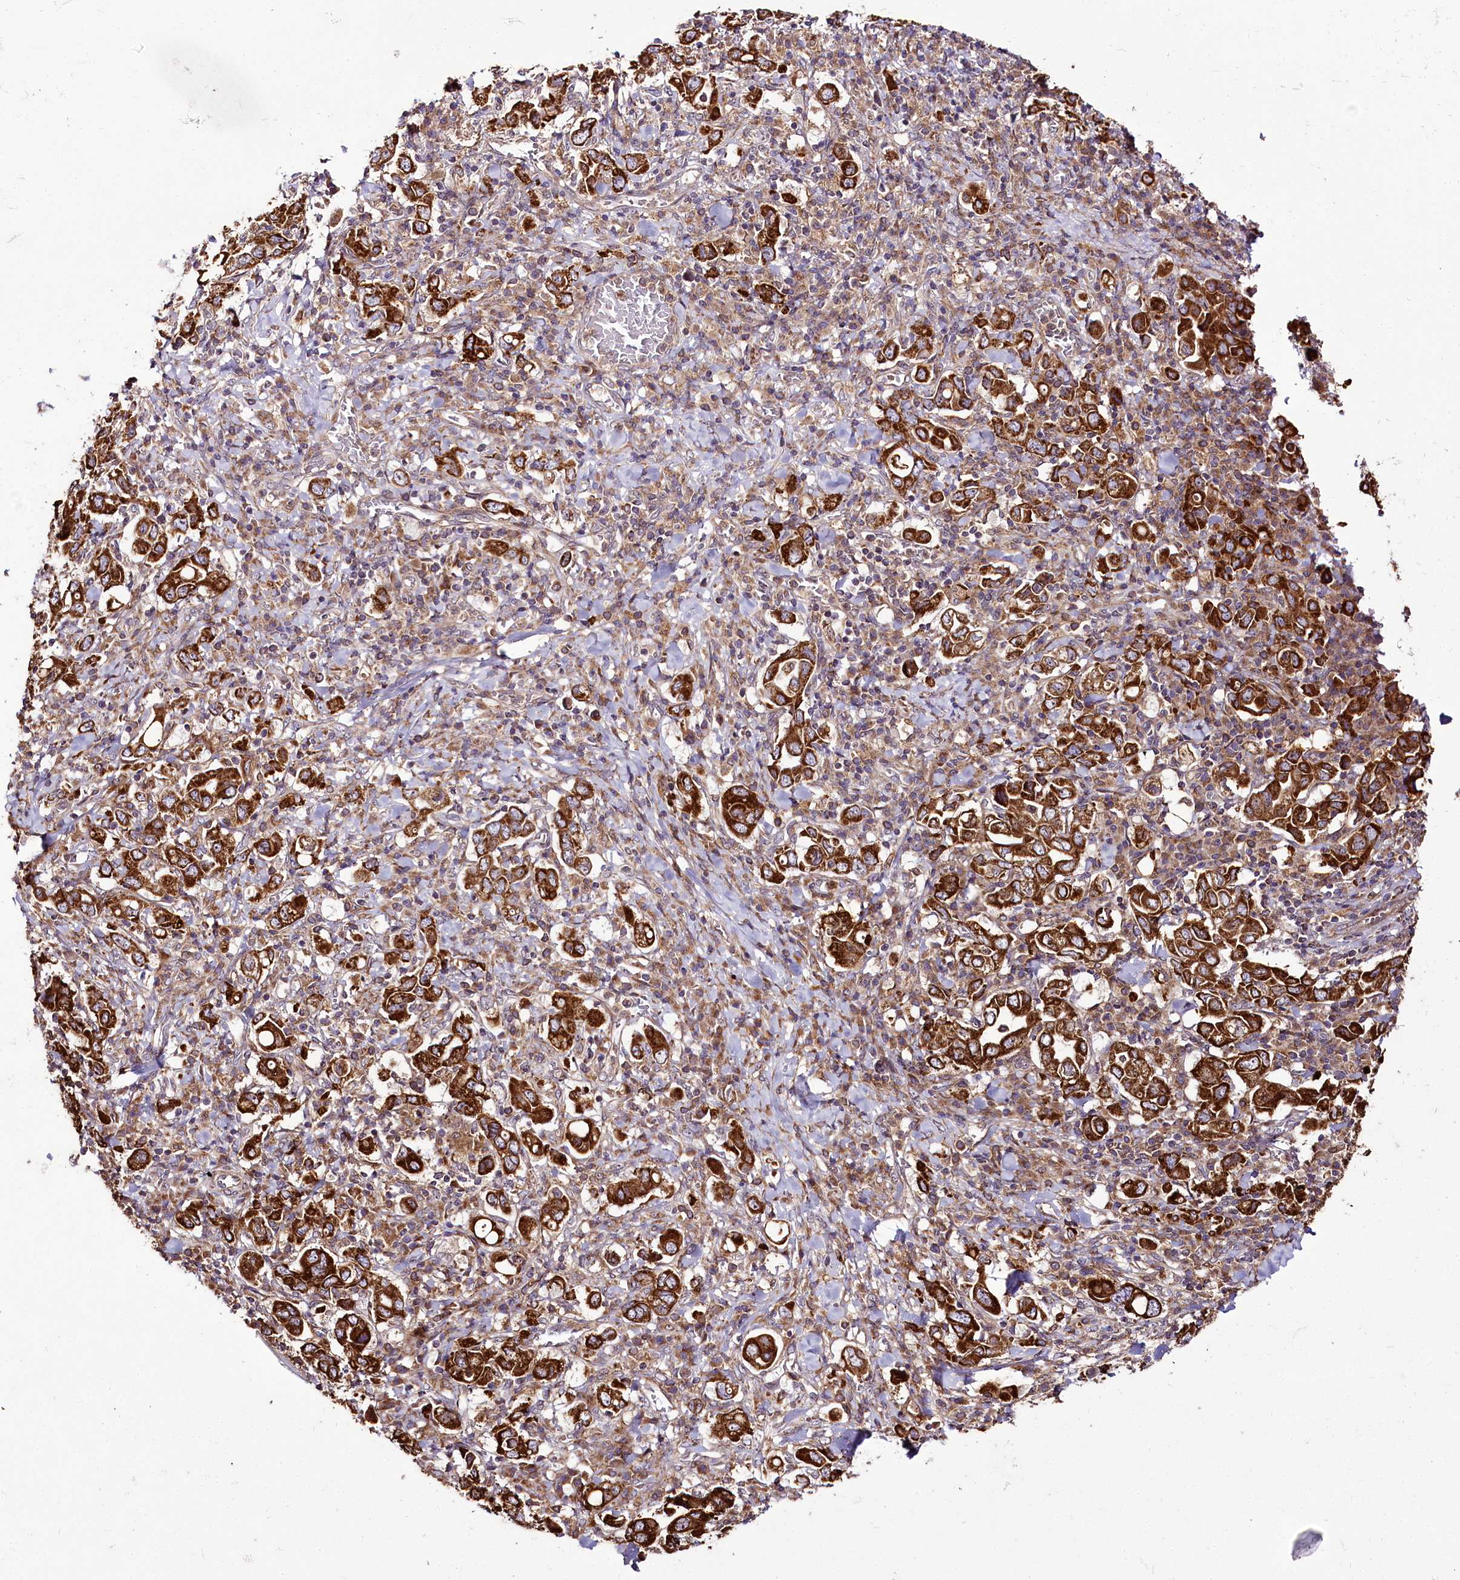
{"staining": {"intensity": "strong", "quantity": ">75%", "location": "cytoplasmic/membranous"}, "tissue": "stomach cancer", "cell_type": "Tumor cells", "image_type": "cancer", "snomed": [{"axis": "morphology", "description": "Adenocarcinoma, NOS"}, {"axis": "topography", "description": "Stomach, upper"}], "caption": "Immunohistochemical staining of stomach cancer (adenocarcinoma) demonstrates high levels of strong cytoplasmic/membranous staining in approximately >75% of tumor cells.", "gene": "RAB7A", "patient": {"sex": "male", "age": 62}}